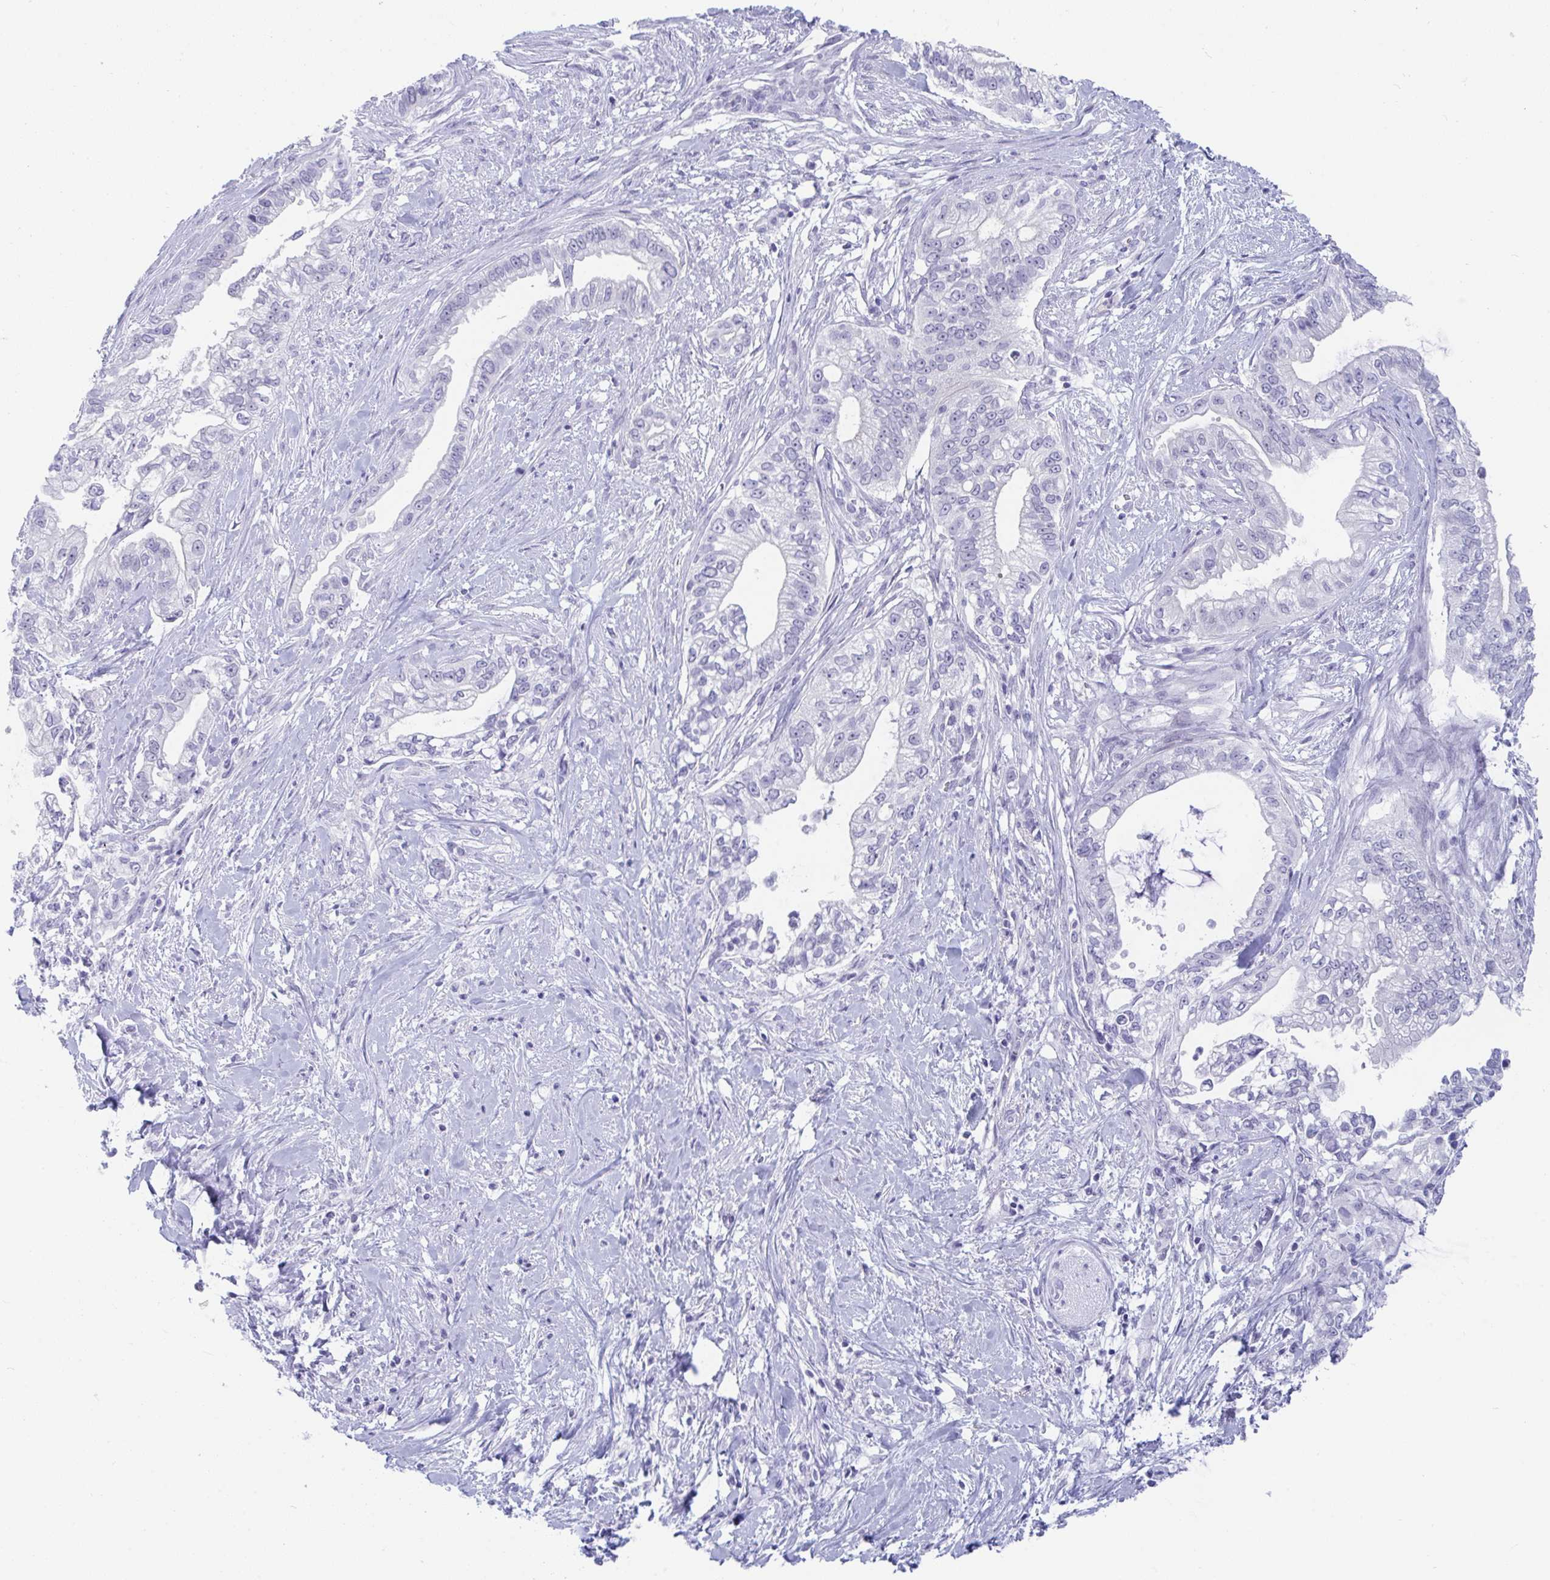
{"staining": {"intensity": "negative", "quantity": "none", "location": "none"}, "tissue": "pancreatic cancer", "cell_type": "Tumor cells", "image_type": "cancer", "snomed": [{"axis": "morphology", "description": "Adenocarcinoma, NOS"}, {"axis": "topography", "description": "Pancreas"}], "caption": "The histopathology image displays no staining of tumor cells in adenocarcinoma (pancreatic).", "gene": "BMAL2", "patient": {"sex": "male", "age": 70}}